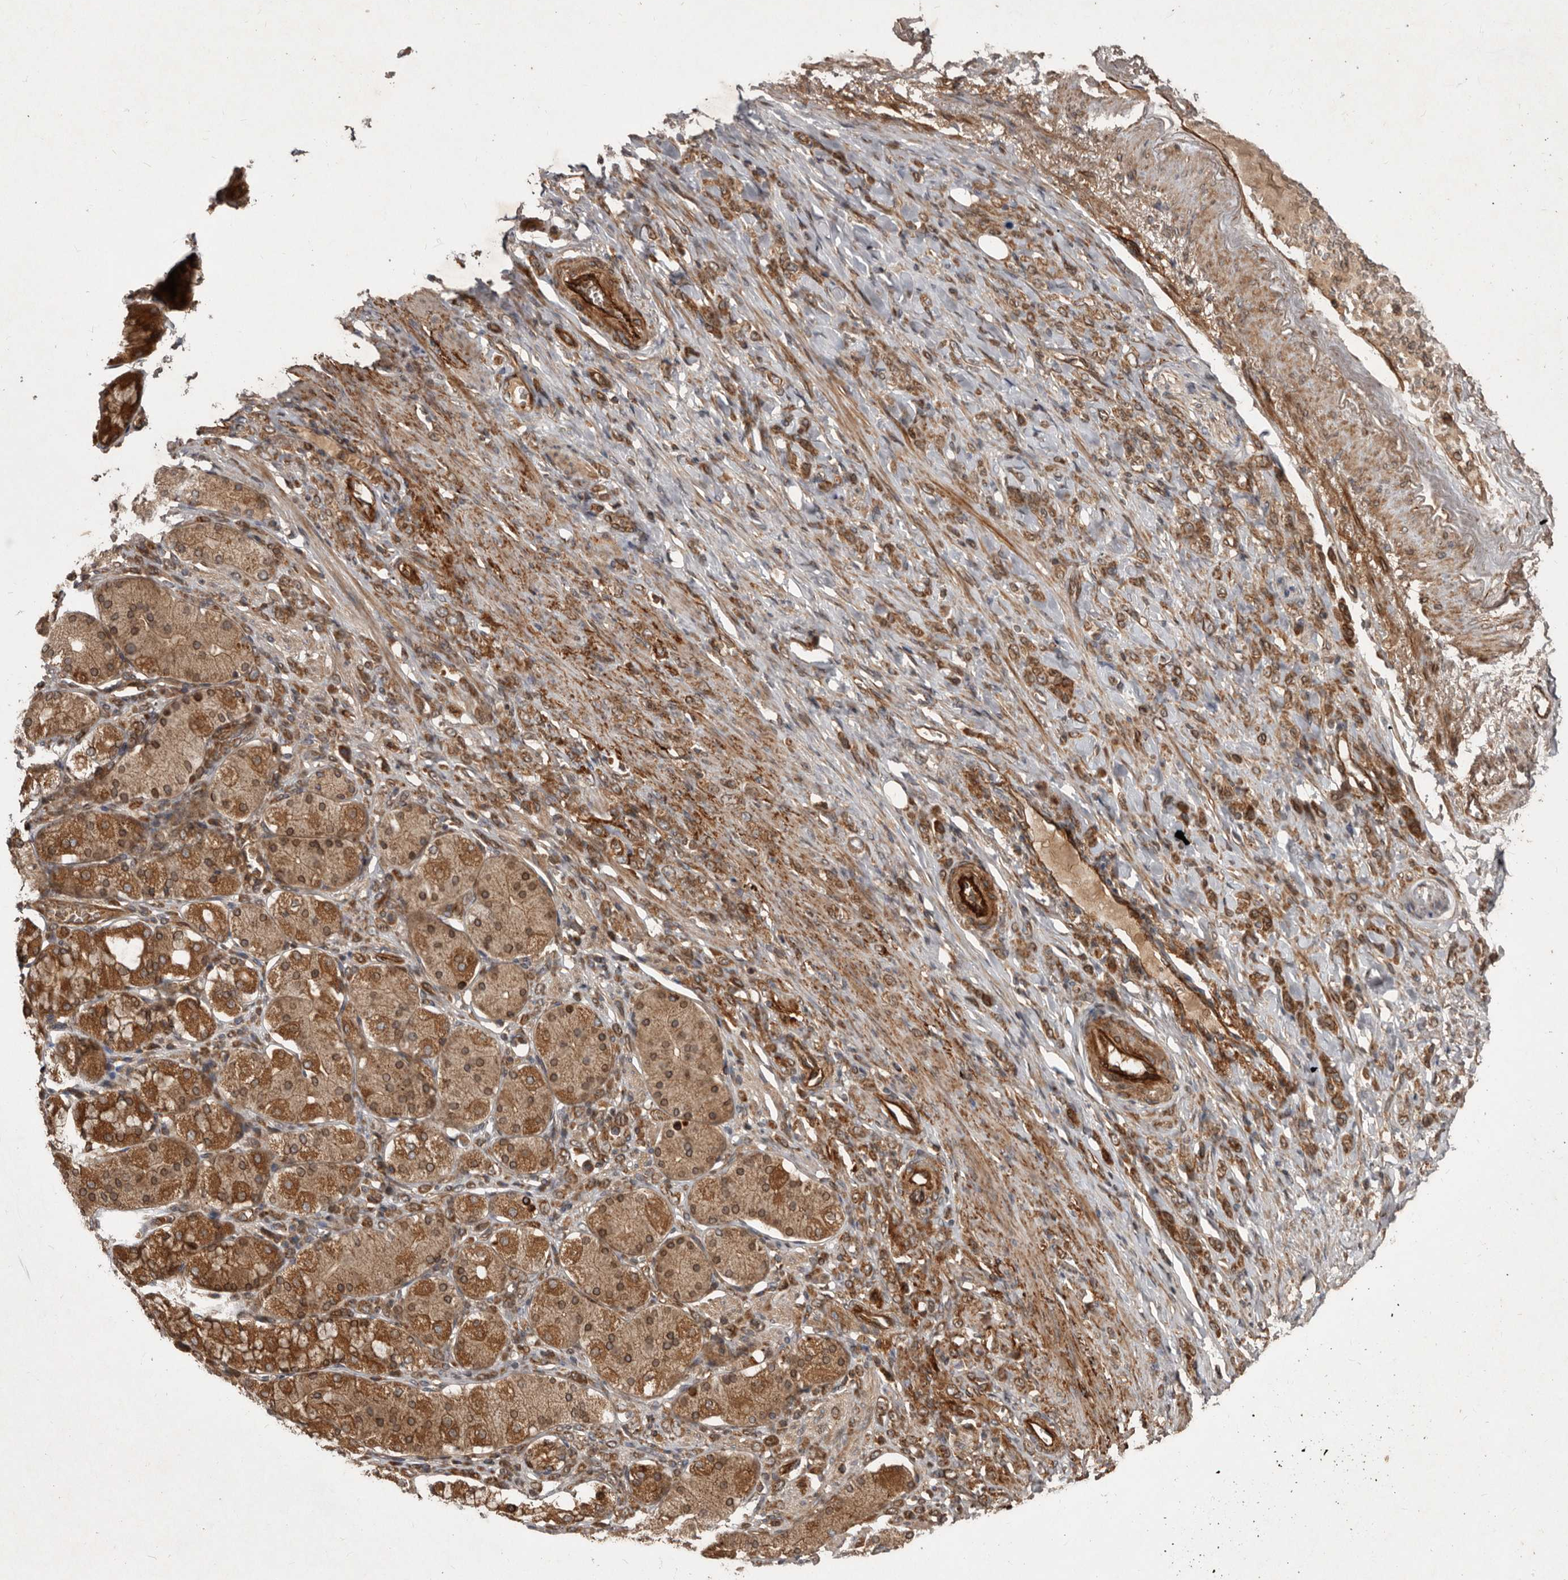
{"staining": {"intensity": "moderate", "quantity": ">75%", "location": "cytoplasmic/membranous"}, "tissue": "stomach cancer", "cell_type": "Tumor cells", "image_type": "cancer", "snomed": [{"axis": "morphology", "description": "Normal tissue, NOS"}, {"axis": "morphology", "description": "Adenocarcinoma, NOS"}, {"axis": "topography", "description": "Stomach"}], "caption": "This photomicrograph shows immunohistochemistry (IHC) staining of human stomach adenocarcinoma, with medium moderate cytoplasmic/membranous staining in about >75% of tumor cells.", "gene": "STK36", "patient": {"sex": "male", "age": 82}}